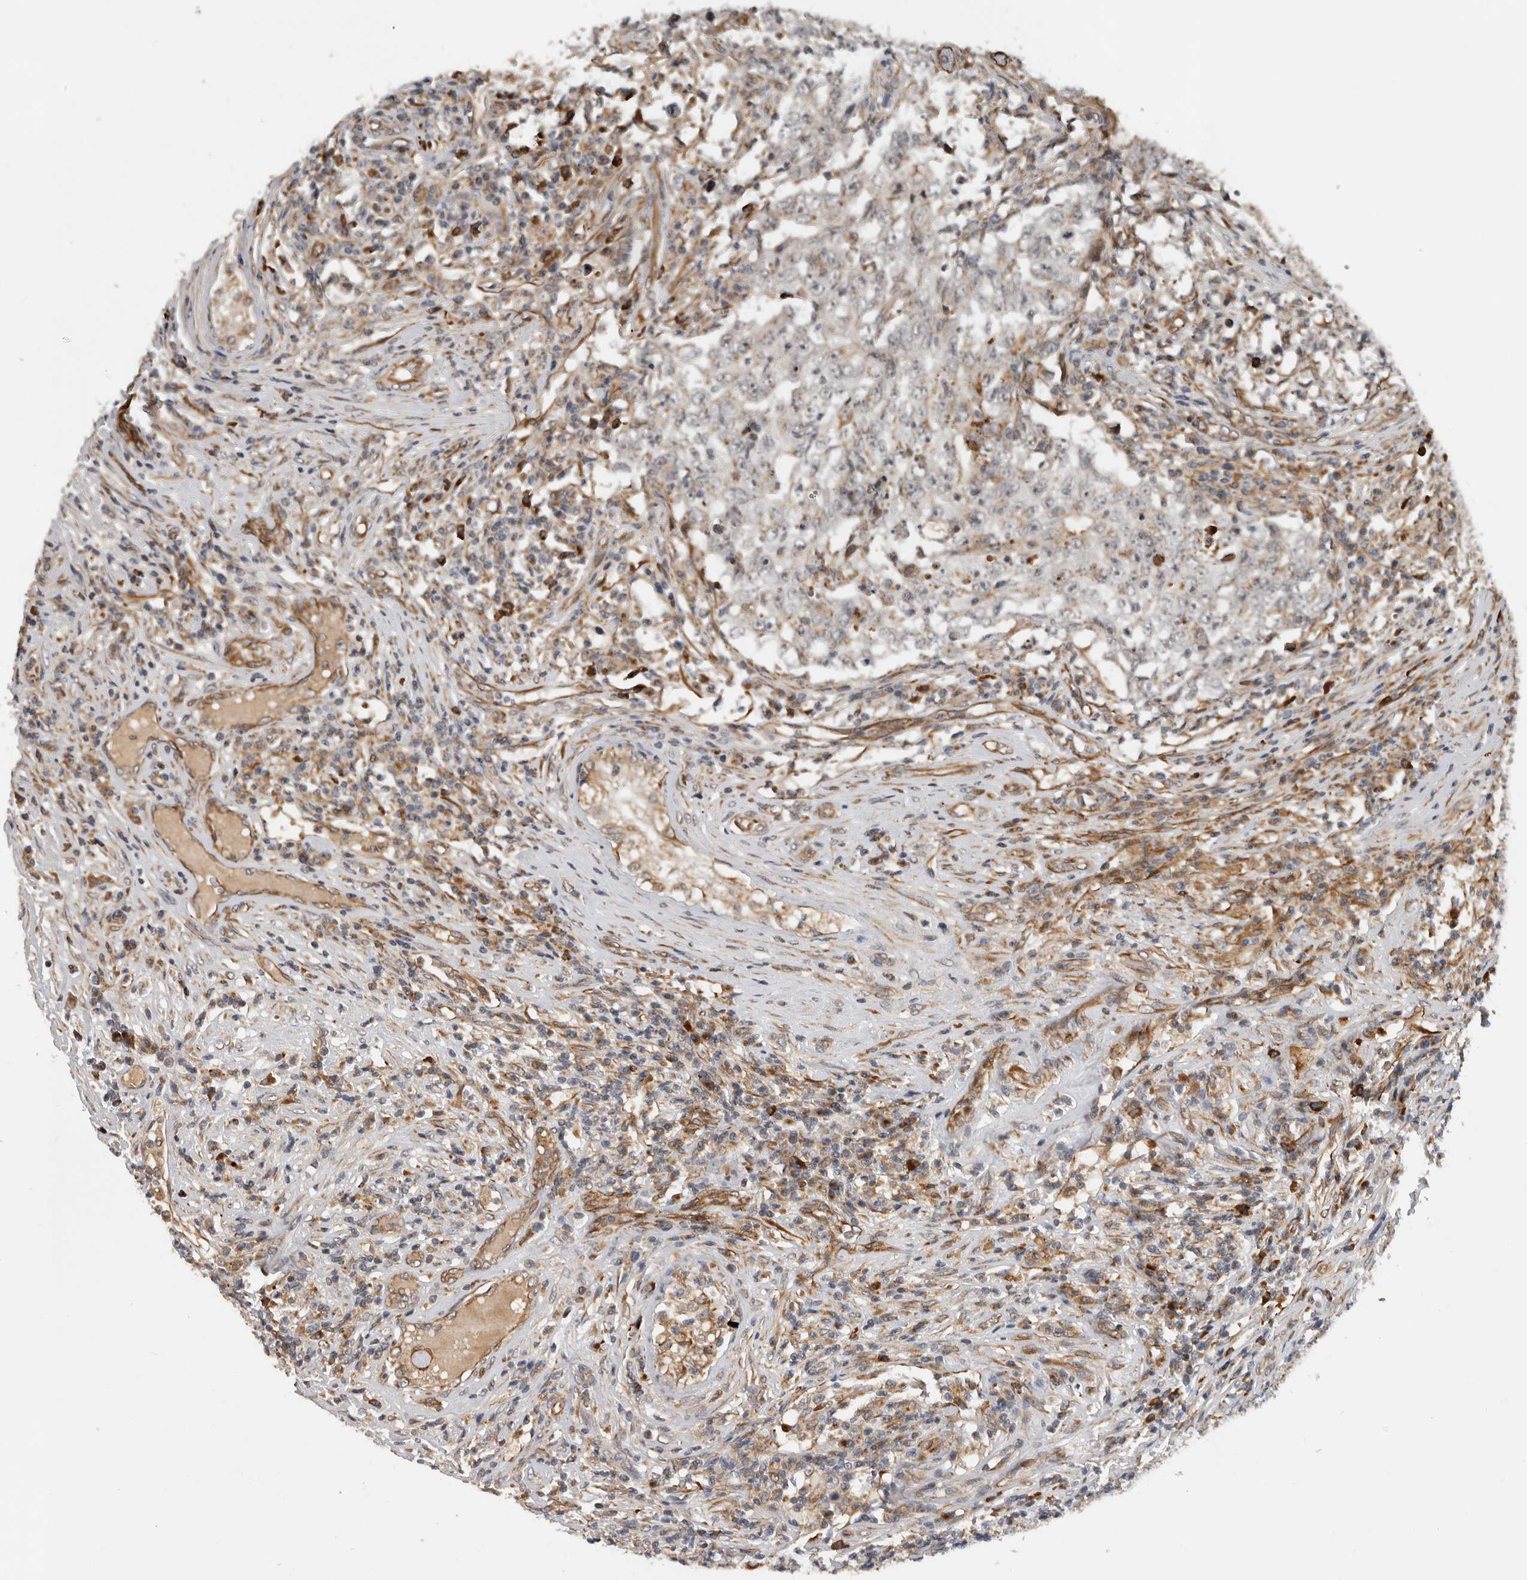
{"staining": {"intensity": "negative", "quantity": "none", "location": "none"}, "tissue": "testis cancer", "cell_type": "Tumor cells", "image_type": "cancer", "snomed": [{"axis": "morphology", "description": "Carcinoma, Embryonal, NOS"}, {"axis": "topography", "description": "Testis"}], "caption": "Immunohistochemistry micrograph of human testis embryonal carcinoma stained for a protein (brown), which shows no staining in tumor cells. (Immunohistochemistry, brightfield microscopy, high magnification).", "gene": "RNF157", "patient": {"sex": "male", "age": 26}}